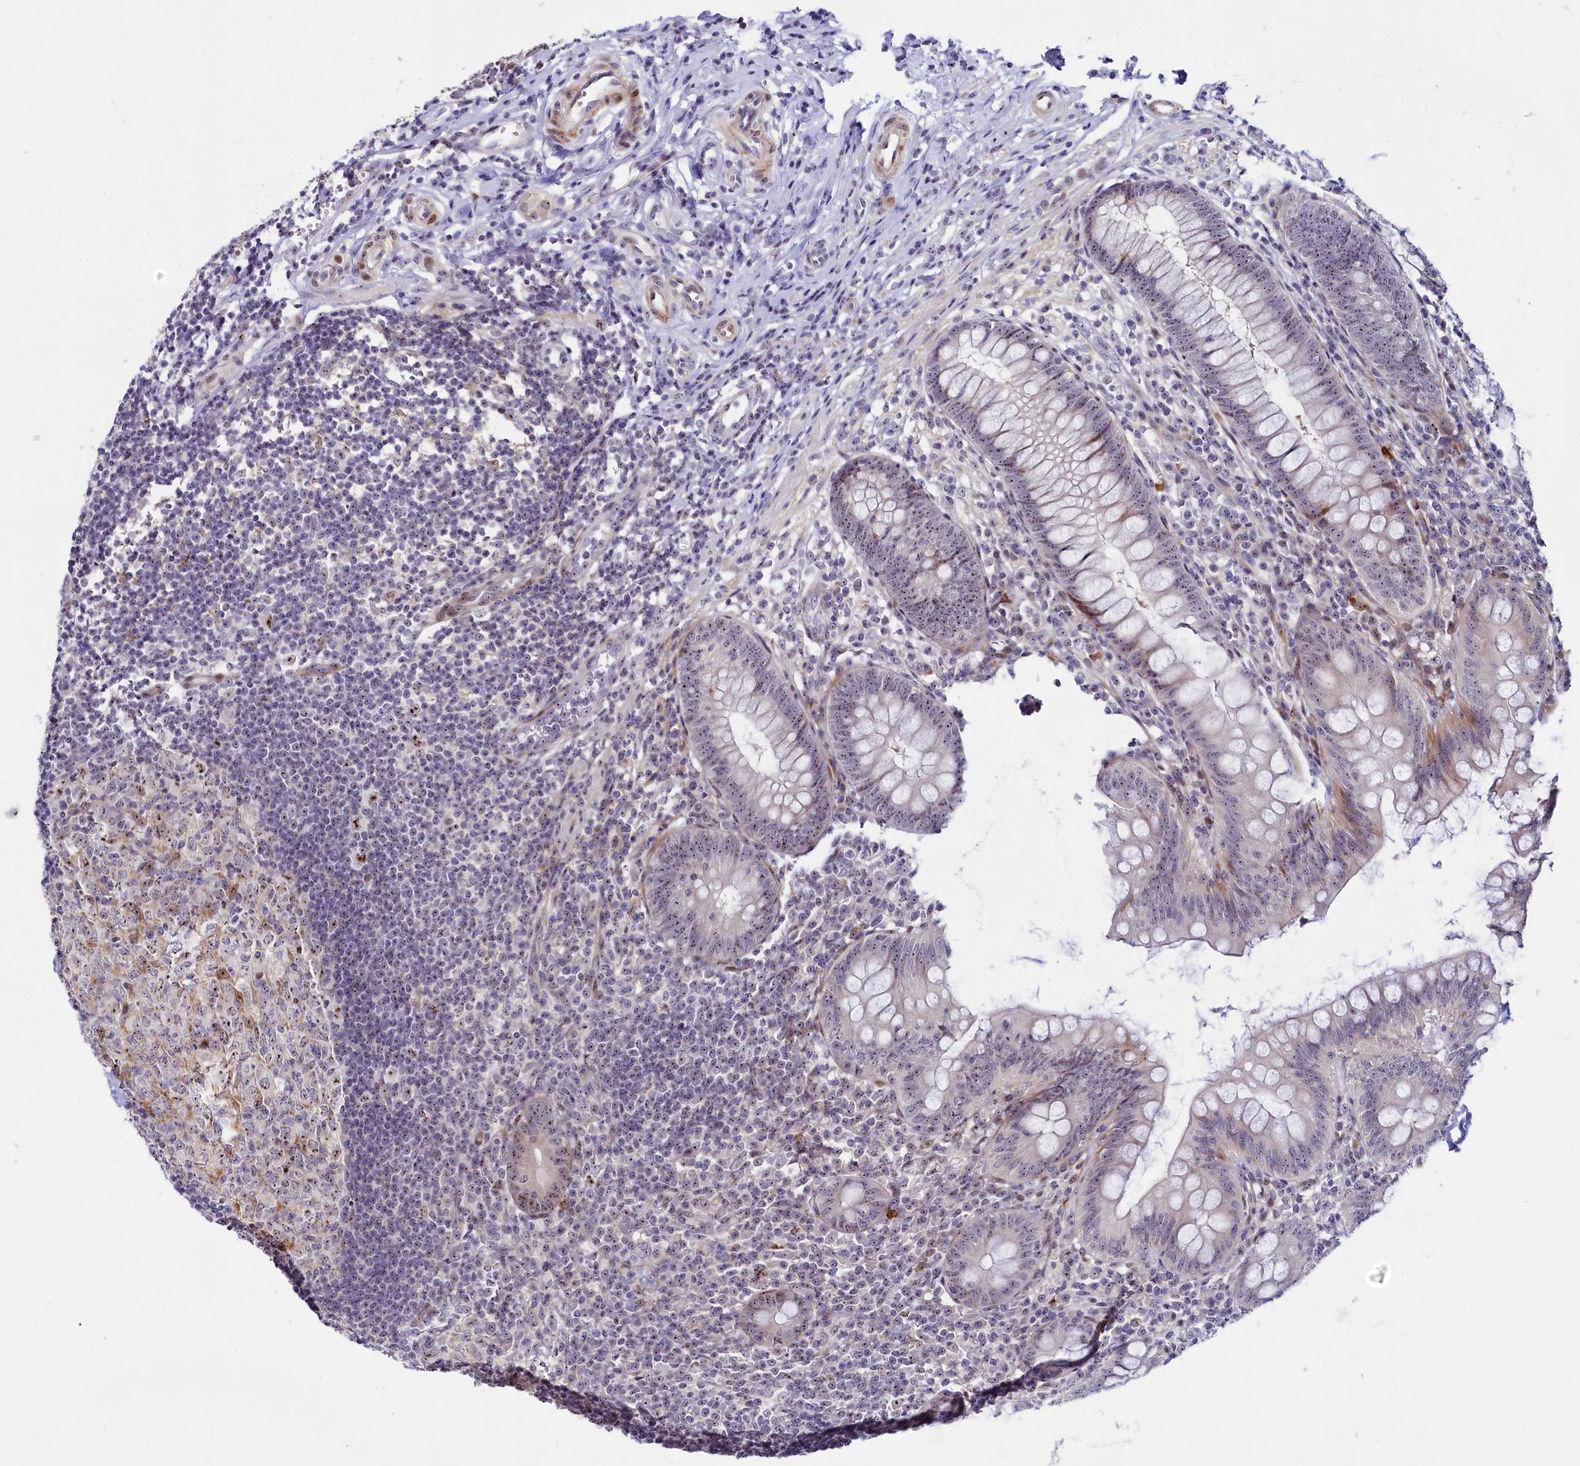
{"staining": {"intensity": "moderate", "quantity": "25%-75%", "location": "cytoplasmic/membranous,nuclear"}, "tissue": "appendix", "cell_type": "Glandular cells", "image_type": "normal", "snomed": [{"axis": "morphology", "description": "Normal tissue, NOS"}, {"axis": "topography", "description": "Appendix"}], "caption": "This photomicrograph reveals immunohistochemistry (IHC) staining of unremarkable human appendix, with medium moderate cytoplasmic/membranous,nuclear staining in approximately 25%-75% of glandular cells.", "gene": "TCOF1", "patient": {"sex": "male", "age": 14}}